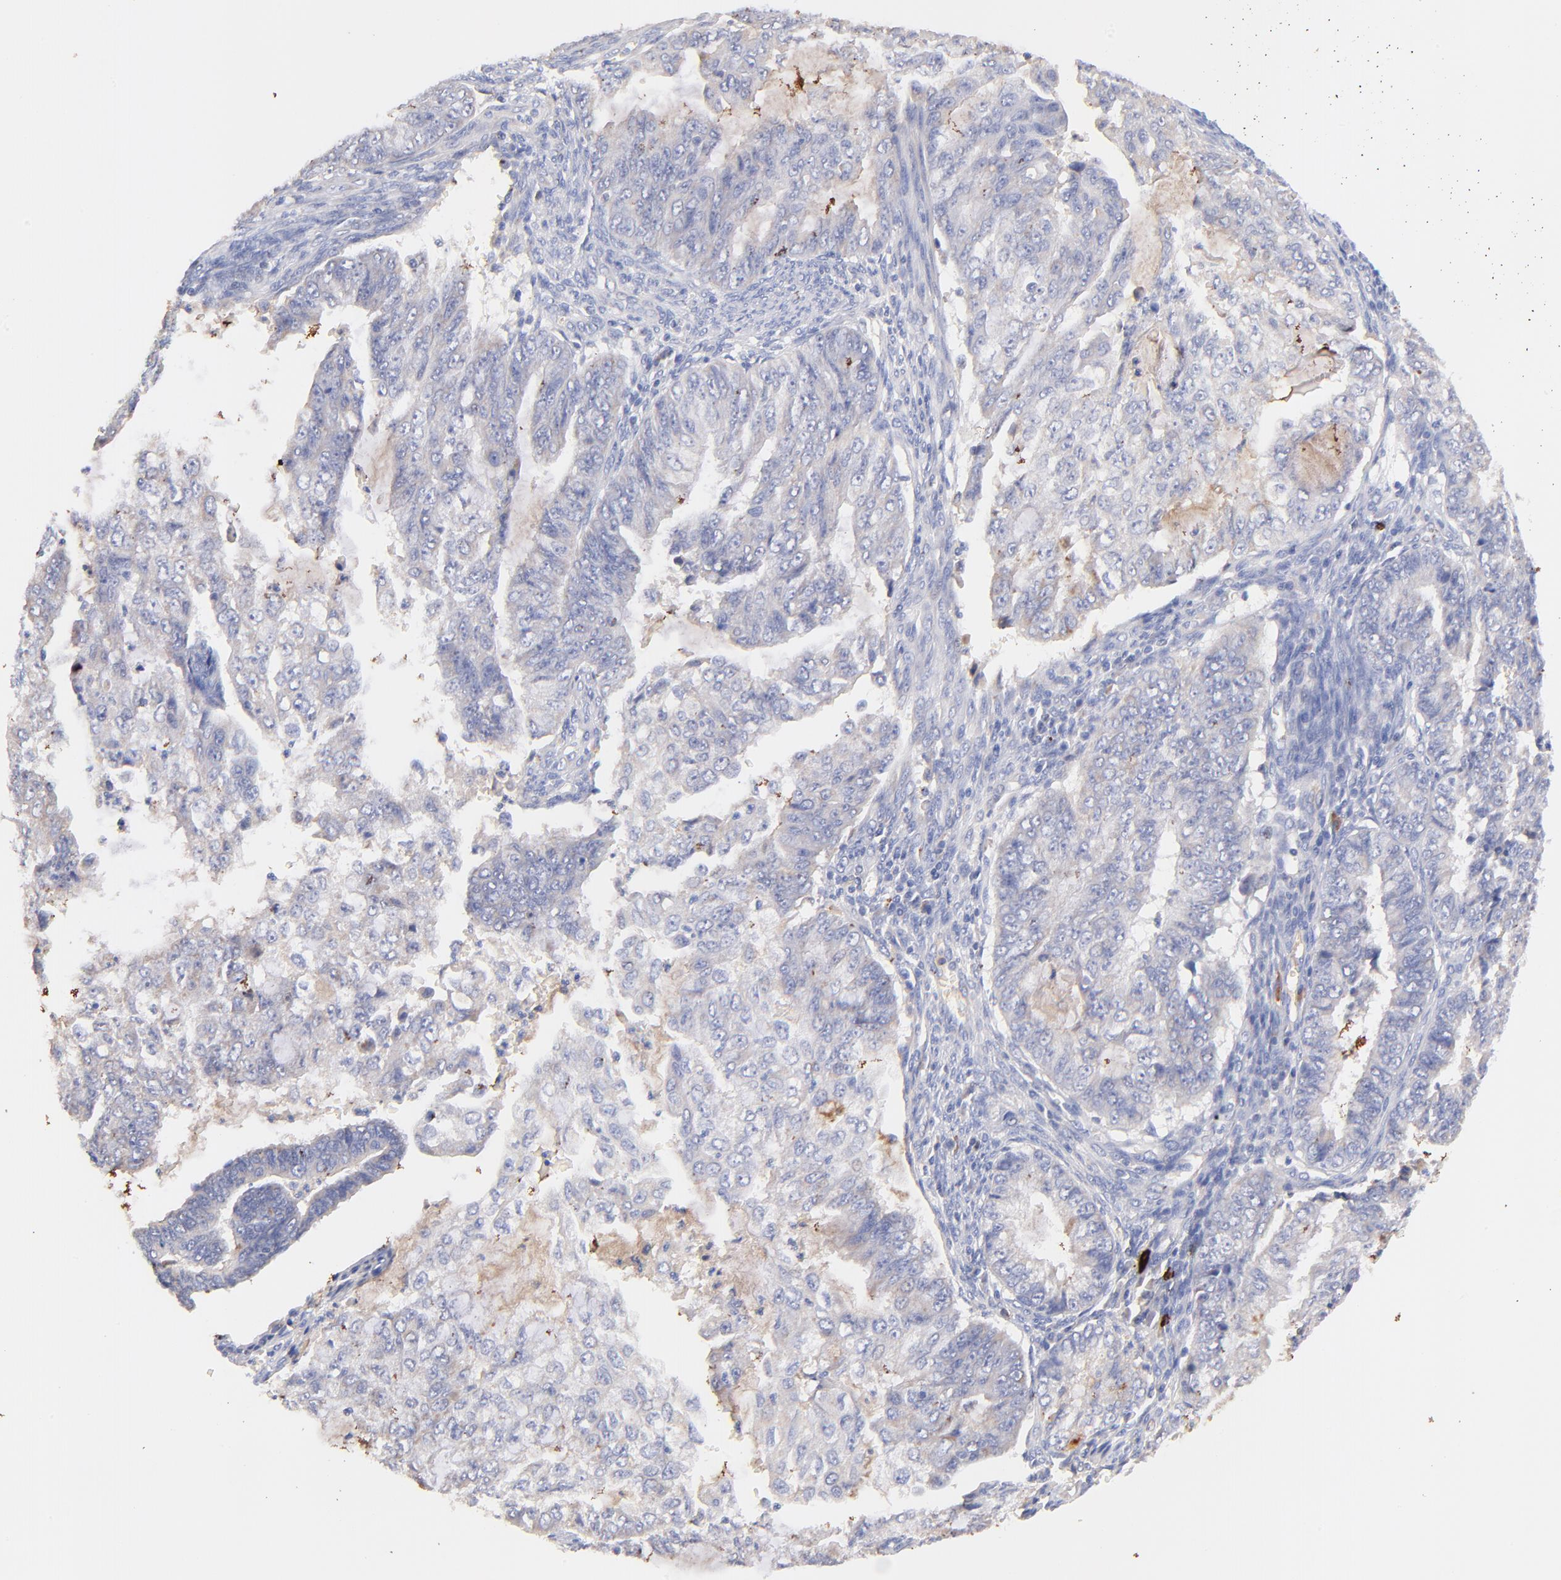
{"staining": {"intensity": "negative", "quantity": "none", "location": "none"}, "tissue": "endometrial cancer", "cell_type": "Tumor cells", "image_type": "cancer", "snomed": [{"axis": "morphology", "description": "Adenocarcinoma, NOS"}, {"axis": "topography", "description": "Endometrium"}], "caption": "High magnification brightfield microscopy of adenocarcinoma (endometrial) stained with DAB (brown) and counterstained with hematoxylin (blue): tumor cells show no significant expression.", "gene": "IGLV7-43", "patient": {"sex": "female", "age": 75}}